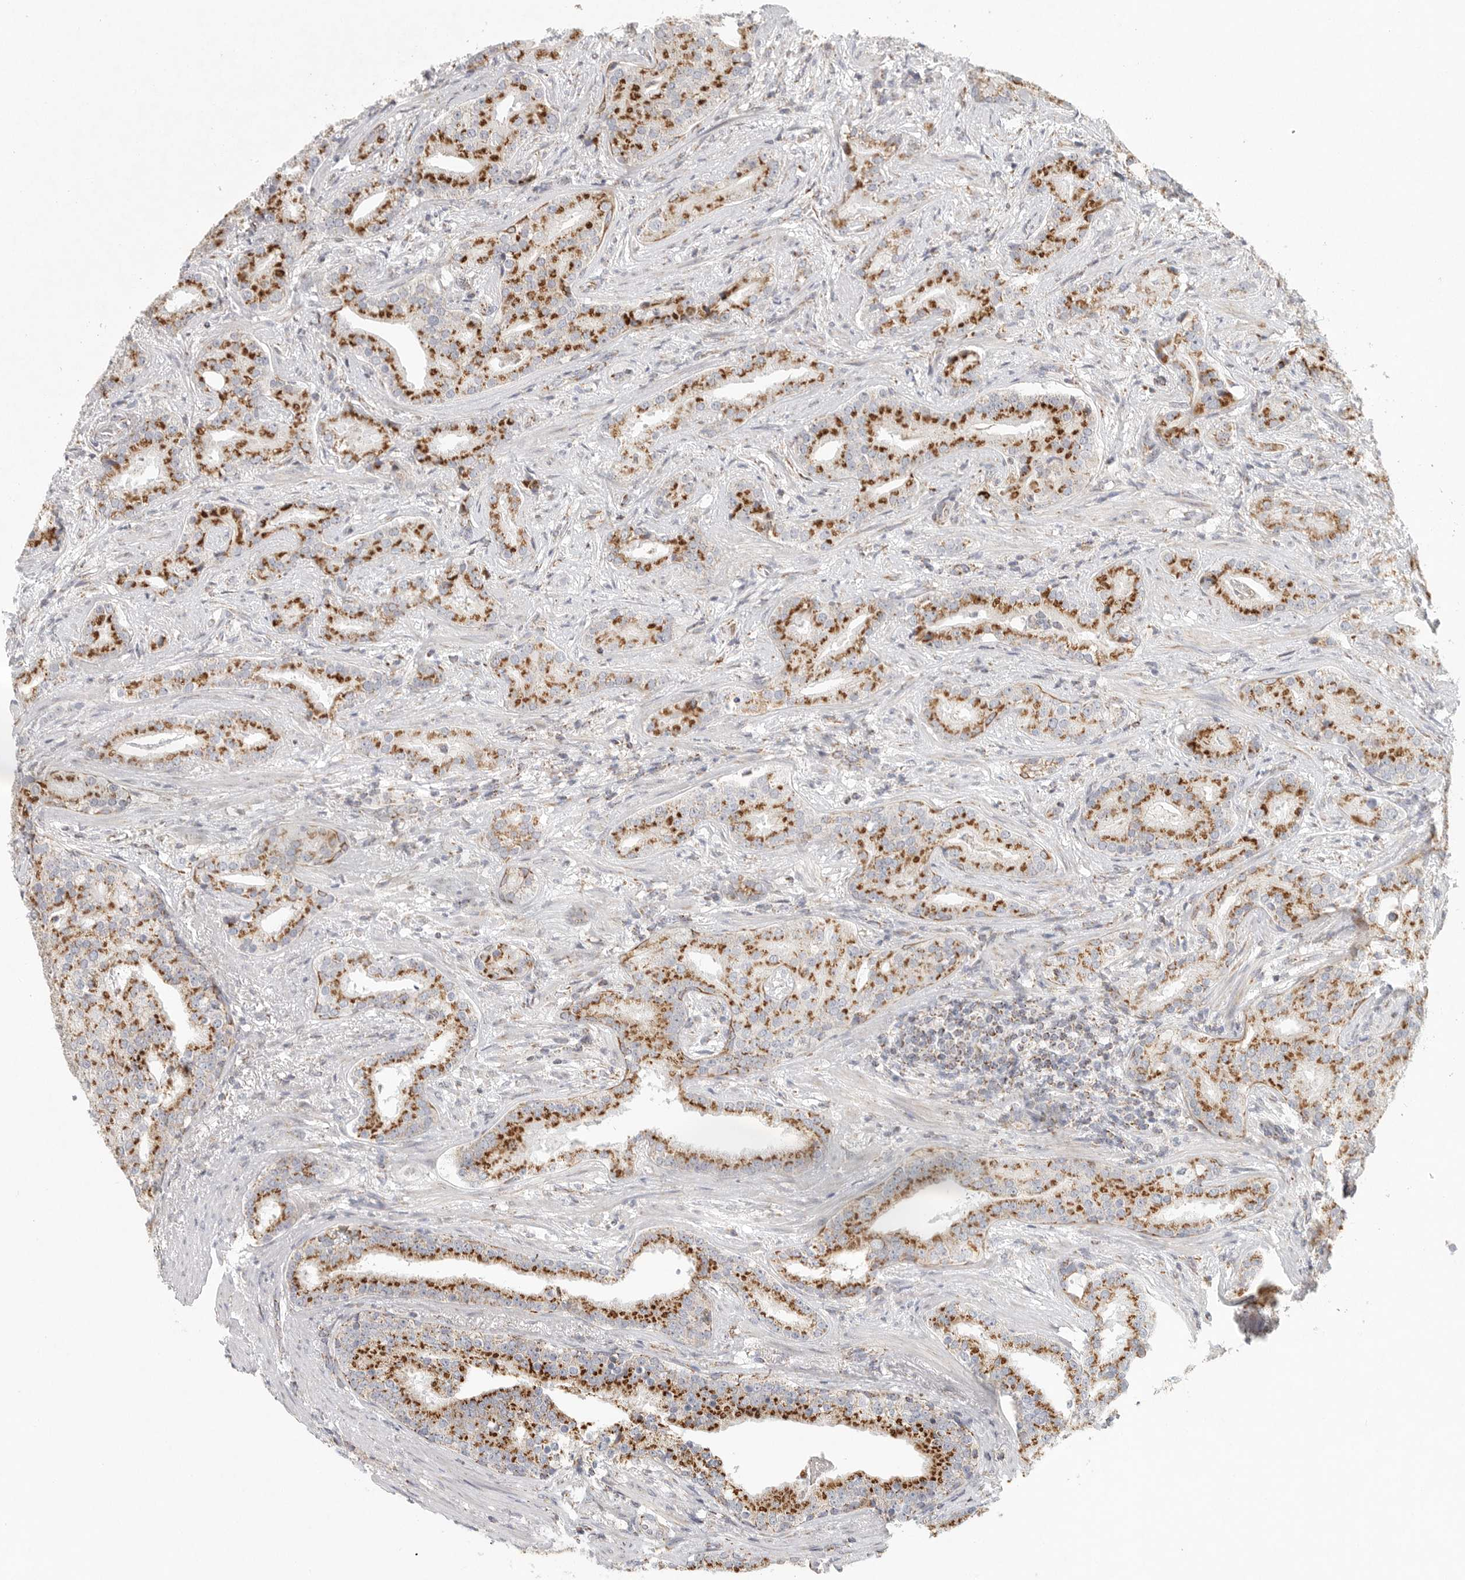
{"staining": {"intensity": "strong", "quantity": ">75%", "location": "cytoplasmic/membranous"}, "tissue": "prostate cancer", "cell_type": "Tumor cells", "image_type": "cancer", "snomed": [{"axis": "morphology", "description": "Adenocarcinoma, Low grade"}, {"axis": "topography", "description": "Prostate"}], "caption": "DAB immunohistochemical staining of prostate cancer displays strong cytoplasmic/membranous protein expression in about >75% of tumor cells.", "gene": "SLC25A26", "patient": {"sex": "male", "age": 67}}